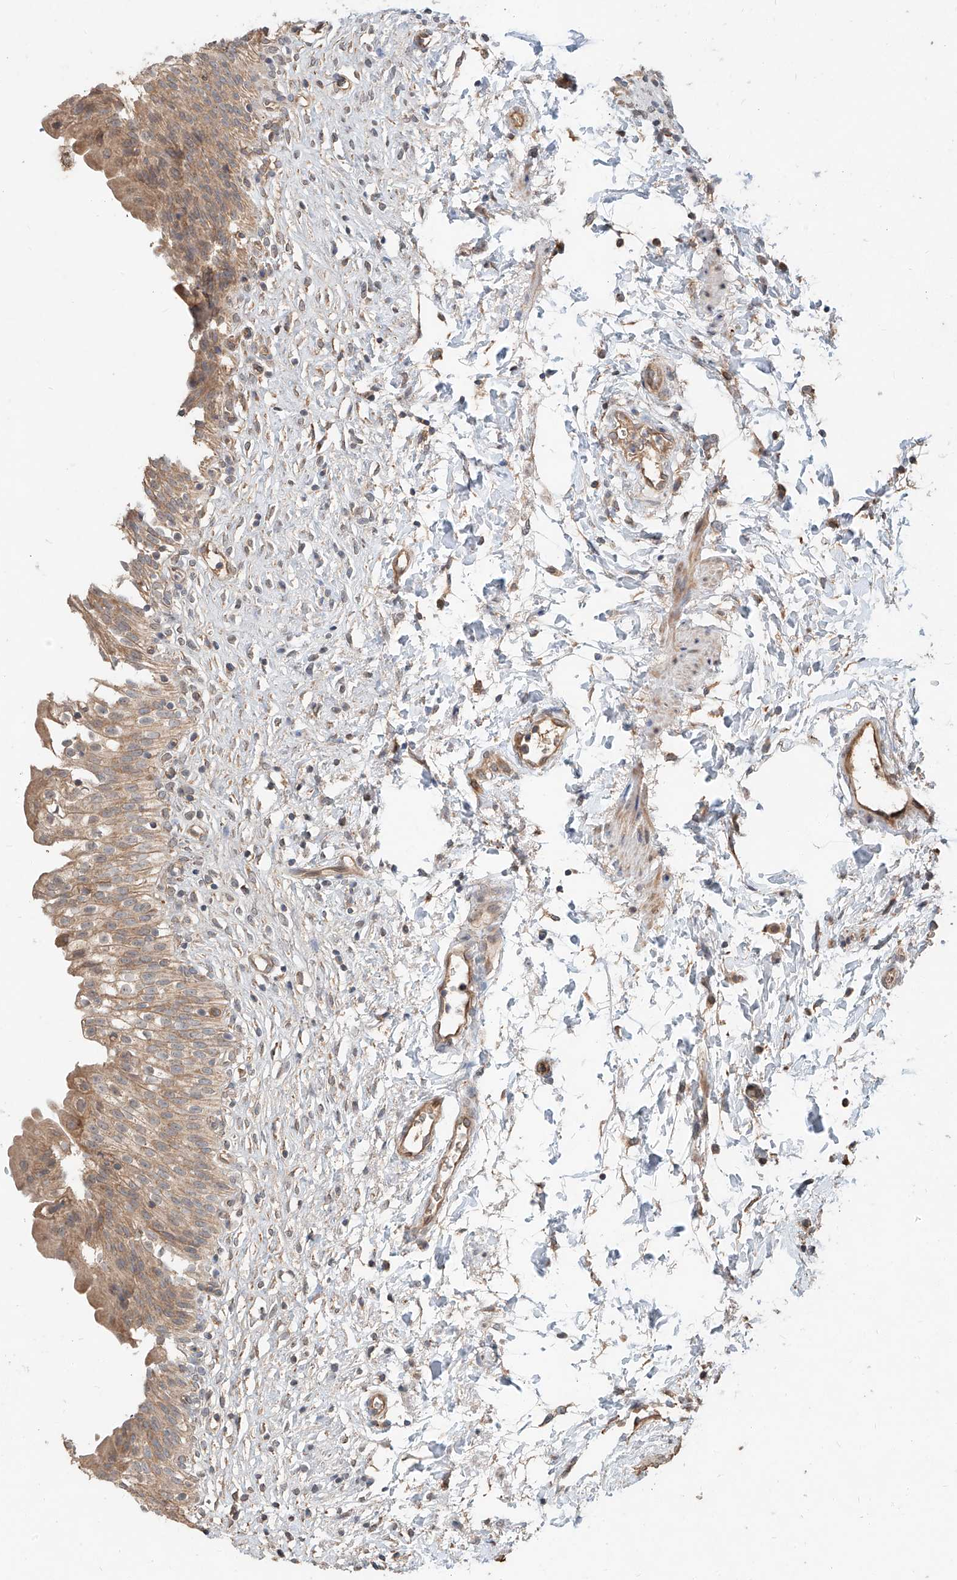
{"staining": {"intensity": "moderate", "quantity": ">75%", "location": "cytoplasmic/membranous"}, "tissue": "urinary bladder", "cell_type": "Urothelial cells", "image_type": "normal", "snomed": [{"axis": "morphology", "description": "Normal tissue, NOS"}, {"axis": "topography", "description": "Urinary bladder"}], "caption": "Immunohistochemistry (IHC) histopathology image of benign human urinary bladder stained for a protein (brown), which demonstrates medium levels of moderate cytoplasmic/membranous positivity in about >75% of urothelial cells.", "gene": "STX19", "patient": {"sex": "male", "age": 55}}